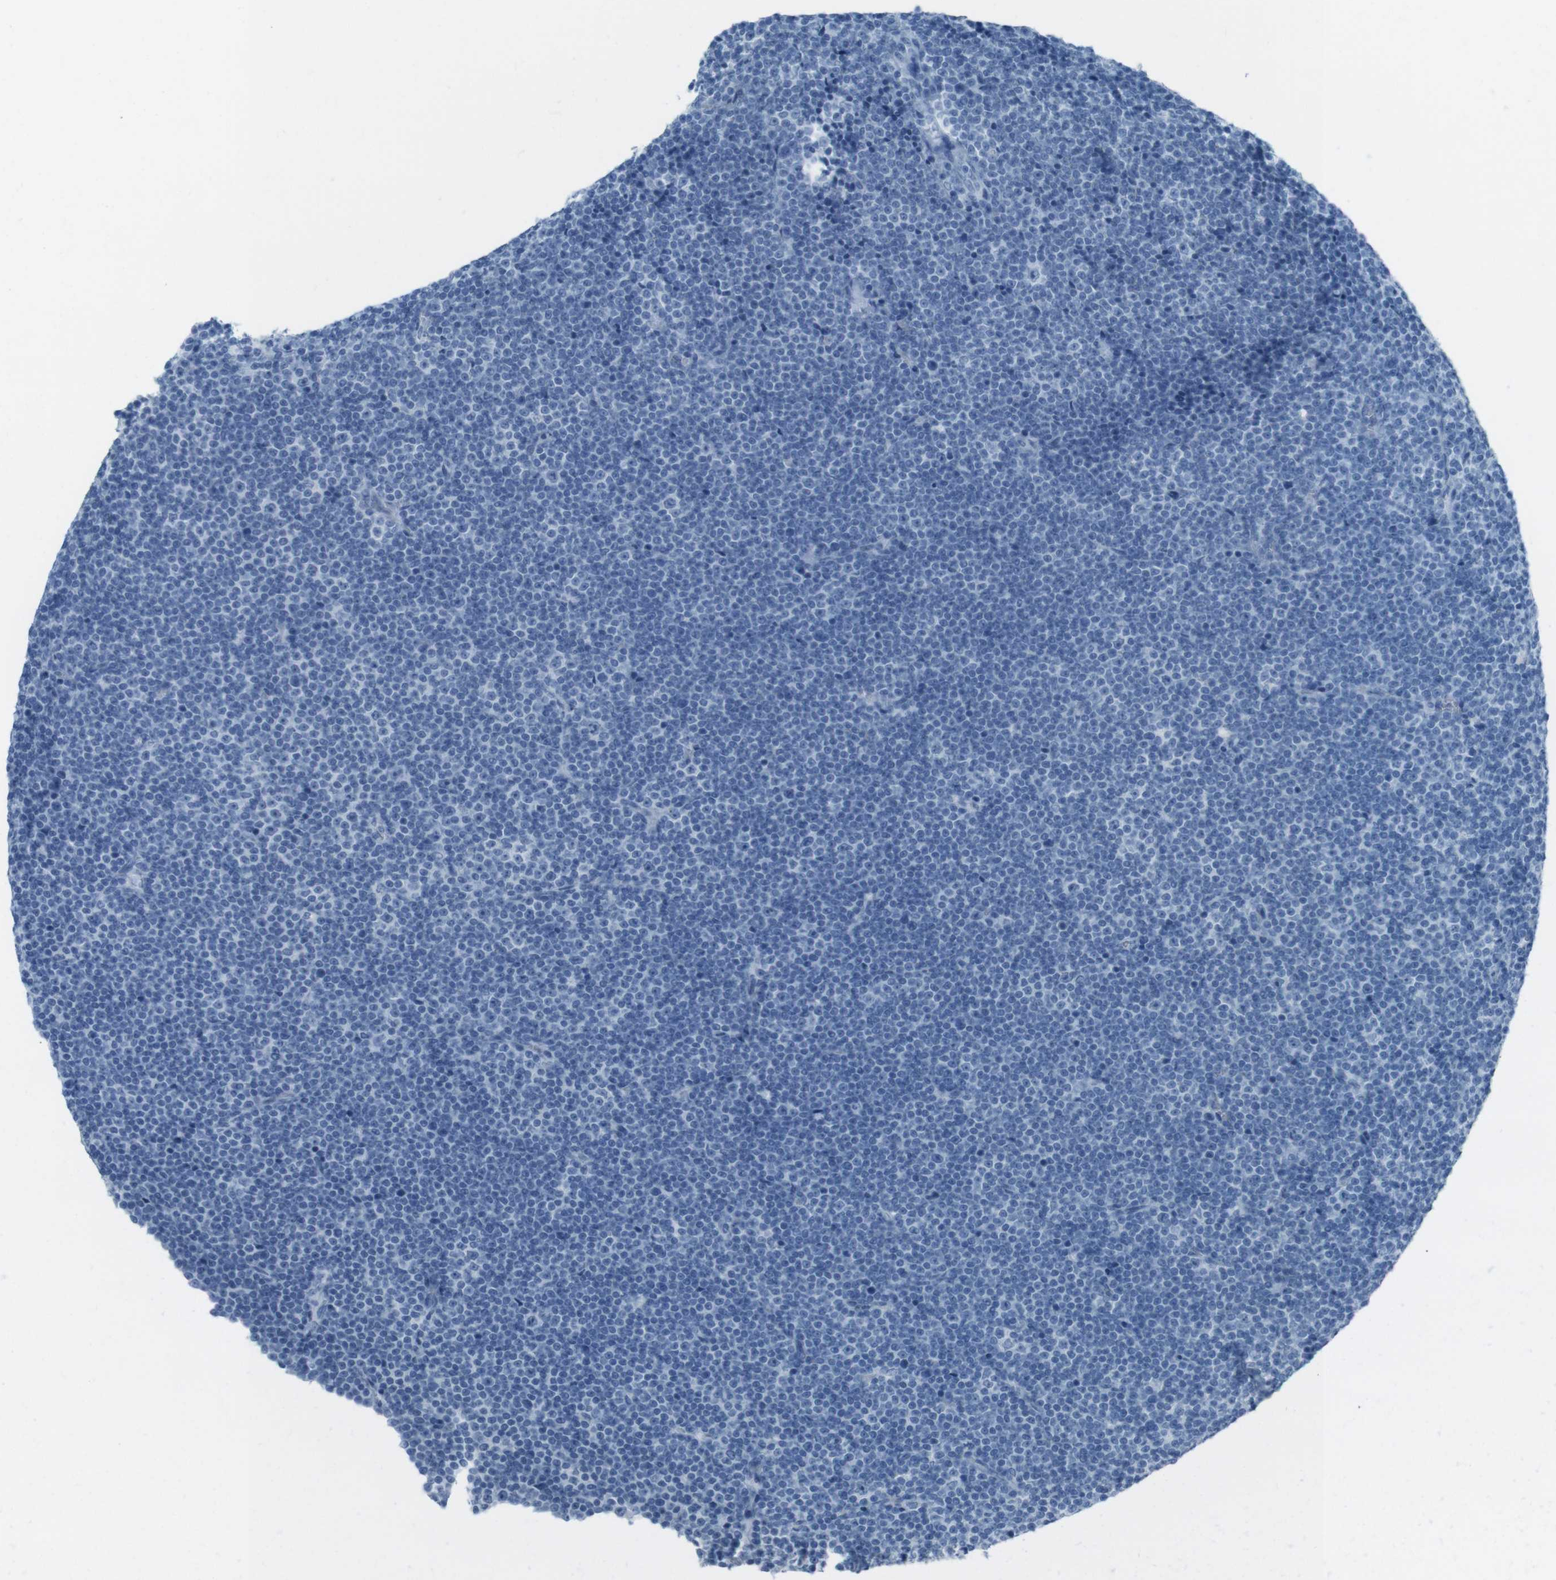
{"staining": {"intensity": "negative", "quantity": "none", "location": "none"}, "tissue": "lymphoma", "cell_type": "Tumor cells", "image_type": "cancer", "snomed": [{"axis": "morphology", "description": "Malignant lymphoma, non-Hodgkin's type, Low grade"}, {"axis": "topography", "description": "Lymph node"}], "caption": "Immunohistochemistry image of low-grade malignant lymphoma, non-Hodgkin's type stained for a protein (brown), which reveals no positivity in tumor cells.", "gene": "TMEM207", "patient": {"sex": "female", "age": 67}}